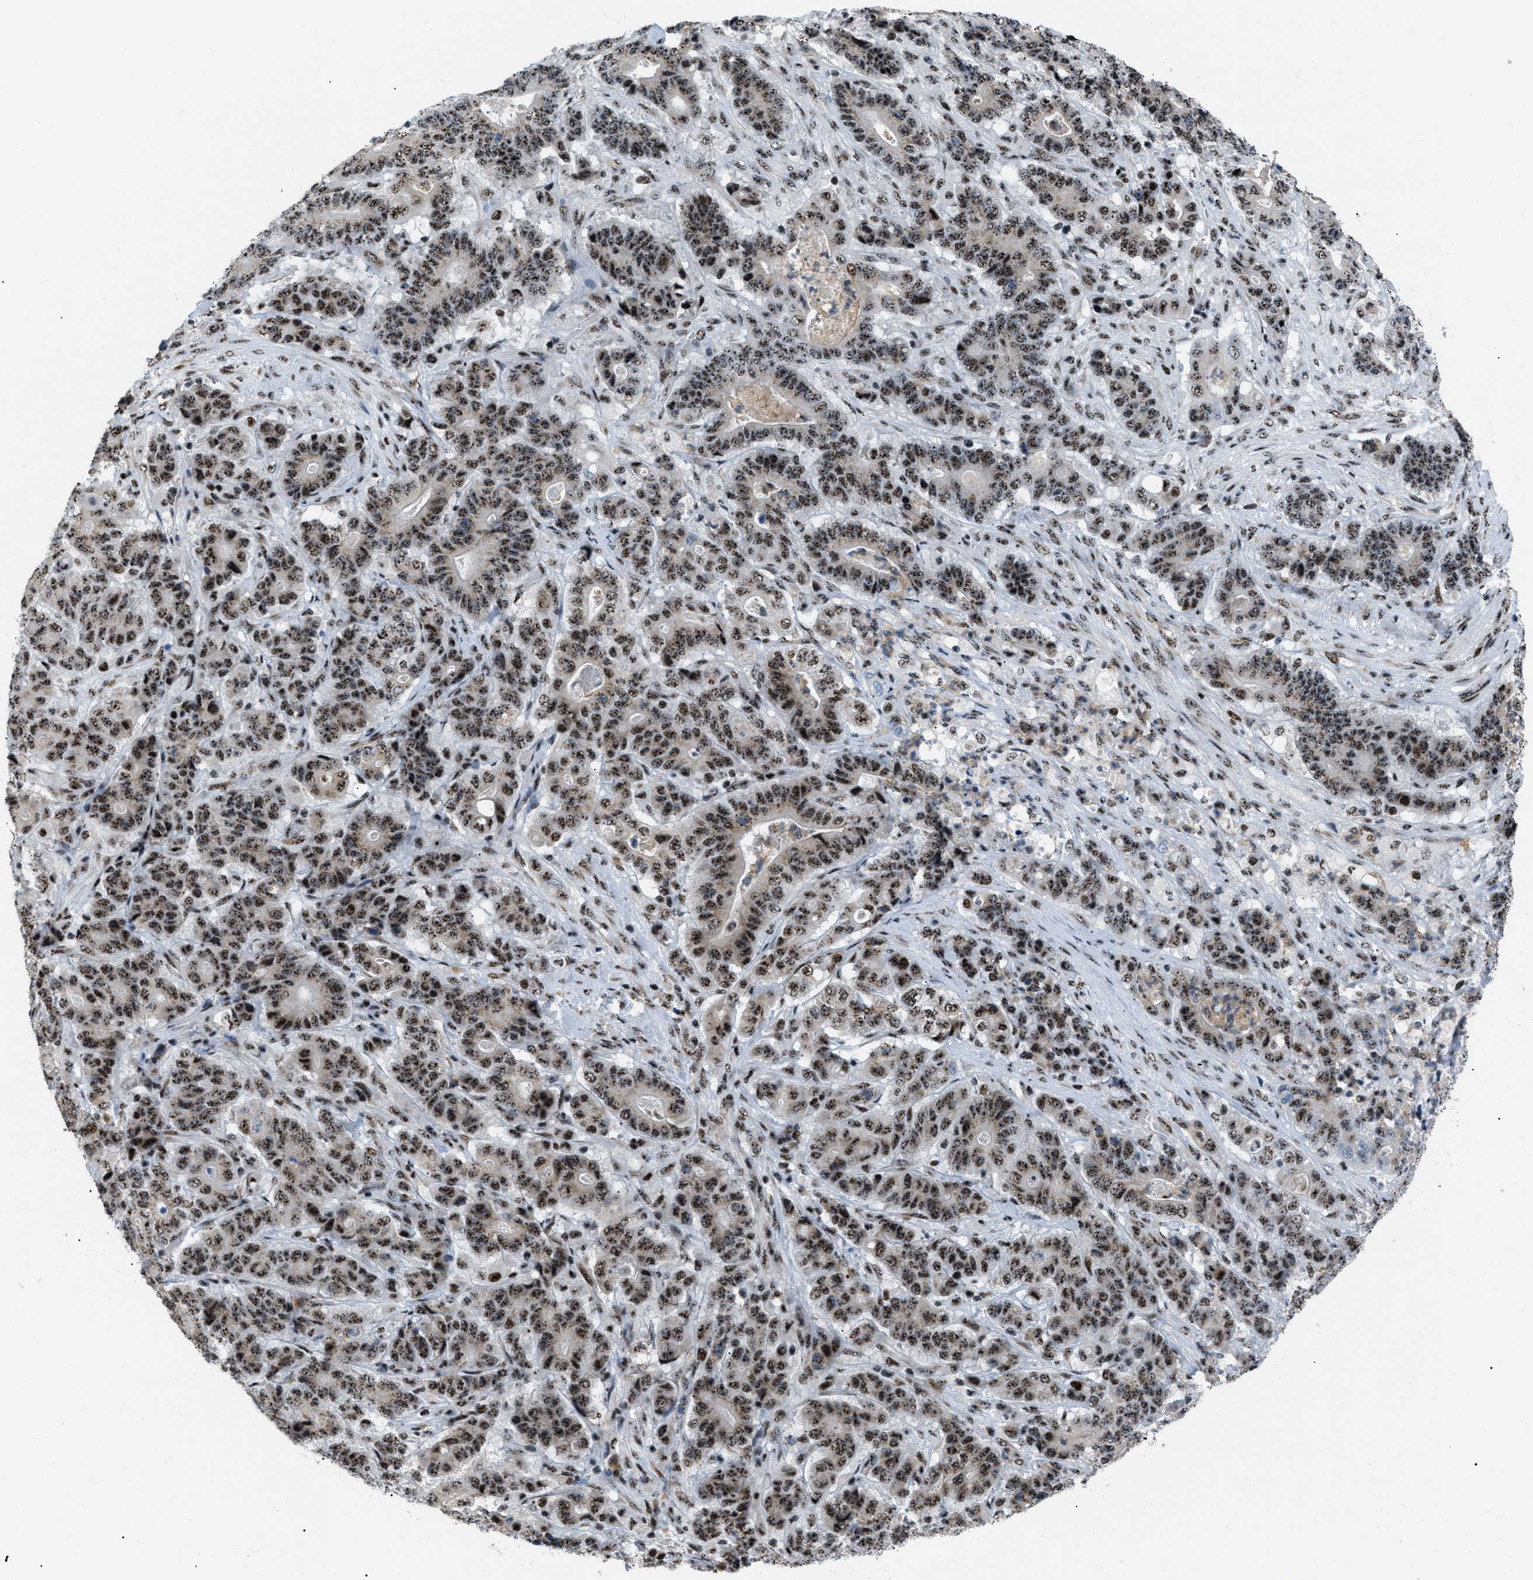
{"staining": {"intensity": "moderate", "quantity": ">75%", "location": "nuclear"}, "tissue": "stomach cancer", "cell_type": "Tumor cells", "image_type": "cancer", "snomed": [{"axis": "morphology", "description": "Adenocarcinoma, NOS"}, {"axis": "topography", "description": "Stomach"}], "caption": "Immunohistochemical staining of stomach cancer exhibits medium levels of moderate nuclear staining in about >75% of tumor cells. Nuclei are stained in blue.", "gene": "CDR2", "patient": {"sex": "female", "age": 73}}